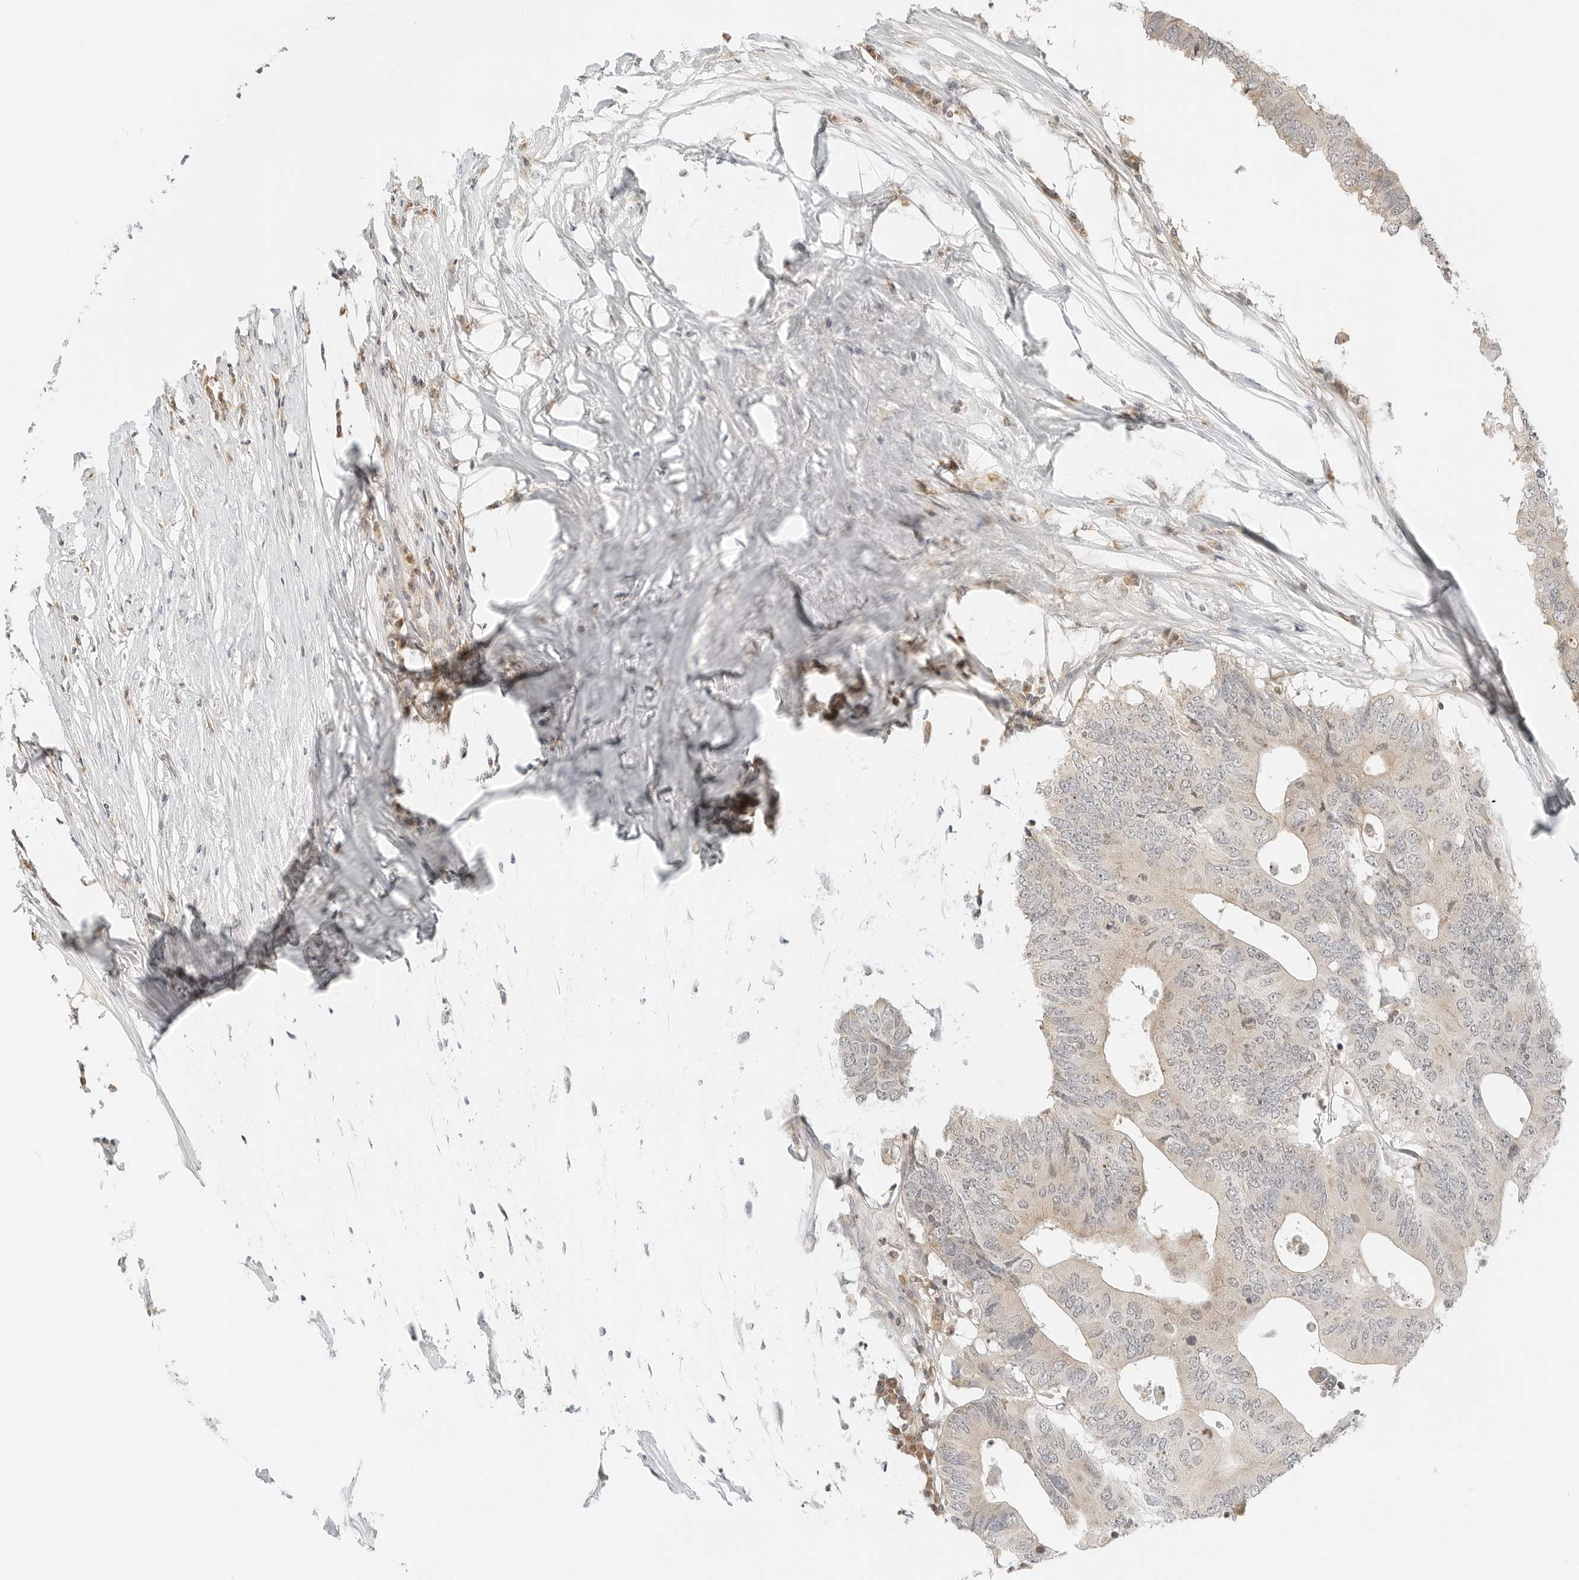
{"staining": {"intensity": "weak", "quantity": "<25%", "location": "cytoplasmic/membranous,nuclear"}, "tissue": "colorectal cancer", "cell_type": "Tumor cells", "image_type": "cancer", "snomed": [{"axis": "morphology", "description": "Adenocarcinoma, NOS"}, {"axis": "topography", "description": "Colon"}], "caption": "Immunohistochemistry micrograph of neoplastic tissue: adenocarcinoma (colorectal) stained with DAB shows no significant protein staining in tumor cells.", "gene": "IQCC", "patient": {"sex": "male", "age": 71}}